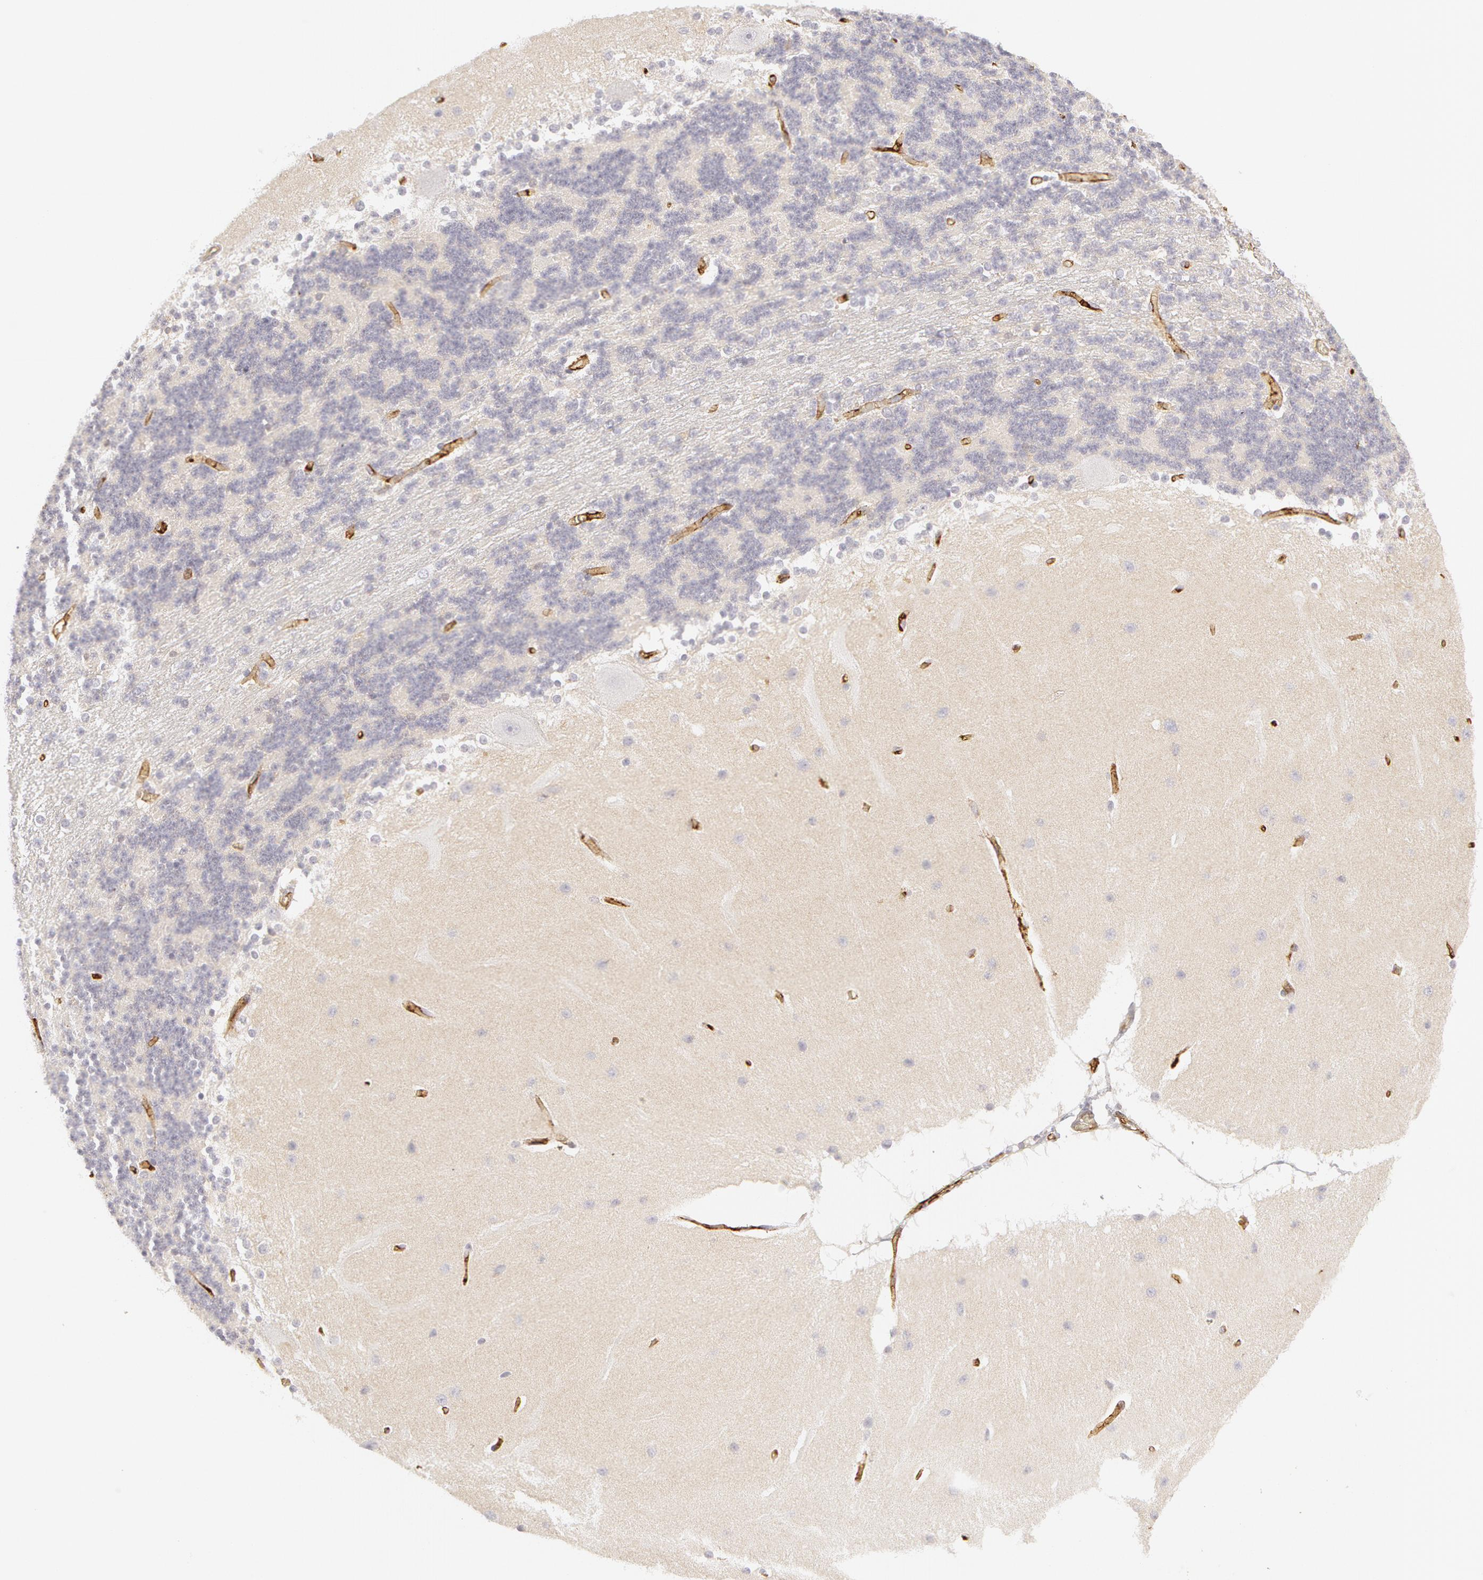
{"staining": {"intensity": "negative", "quantity": "none", "location": "none"}, "tissue": "cerebellum", "cell_type": "Cells in granular layer", "image_type": "normal", "snomed": [{"axis": "morphology", "description": "Normal tissue, NOS"}, {"axis": "topography", "description": "Cerebellum"}], "caption": "A high-resolution image shows IHC staining of normal cerebellum, which shows no significant expression in cells in granular layer. Nuclei are stained in blue.", "gene": "ABCB1", "patient": {"sex": "female", "age": 54}}